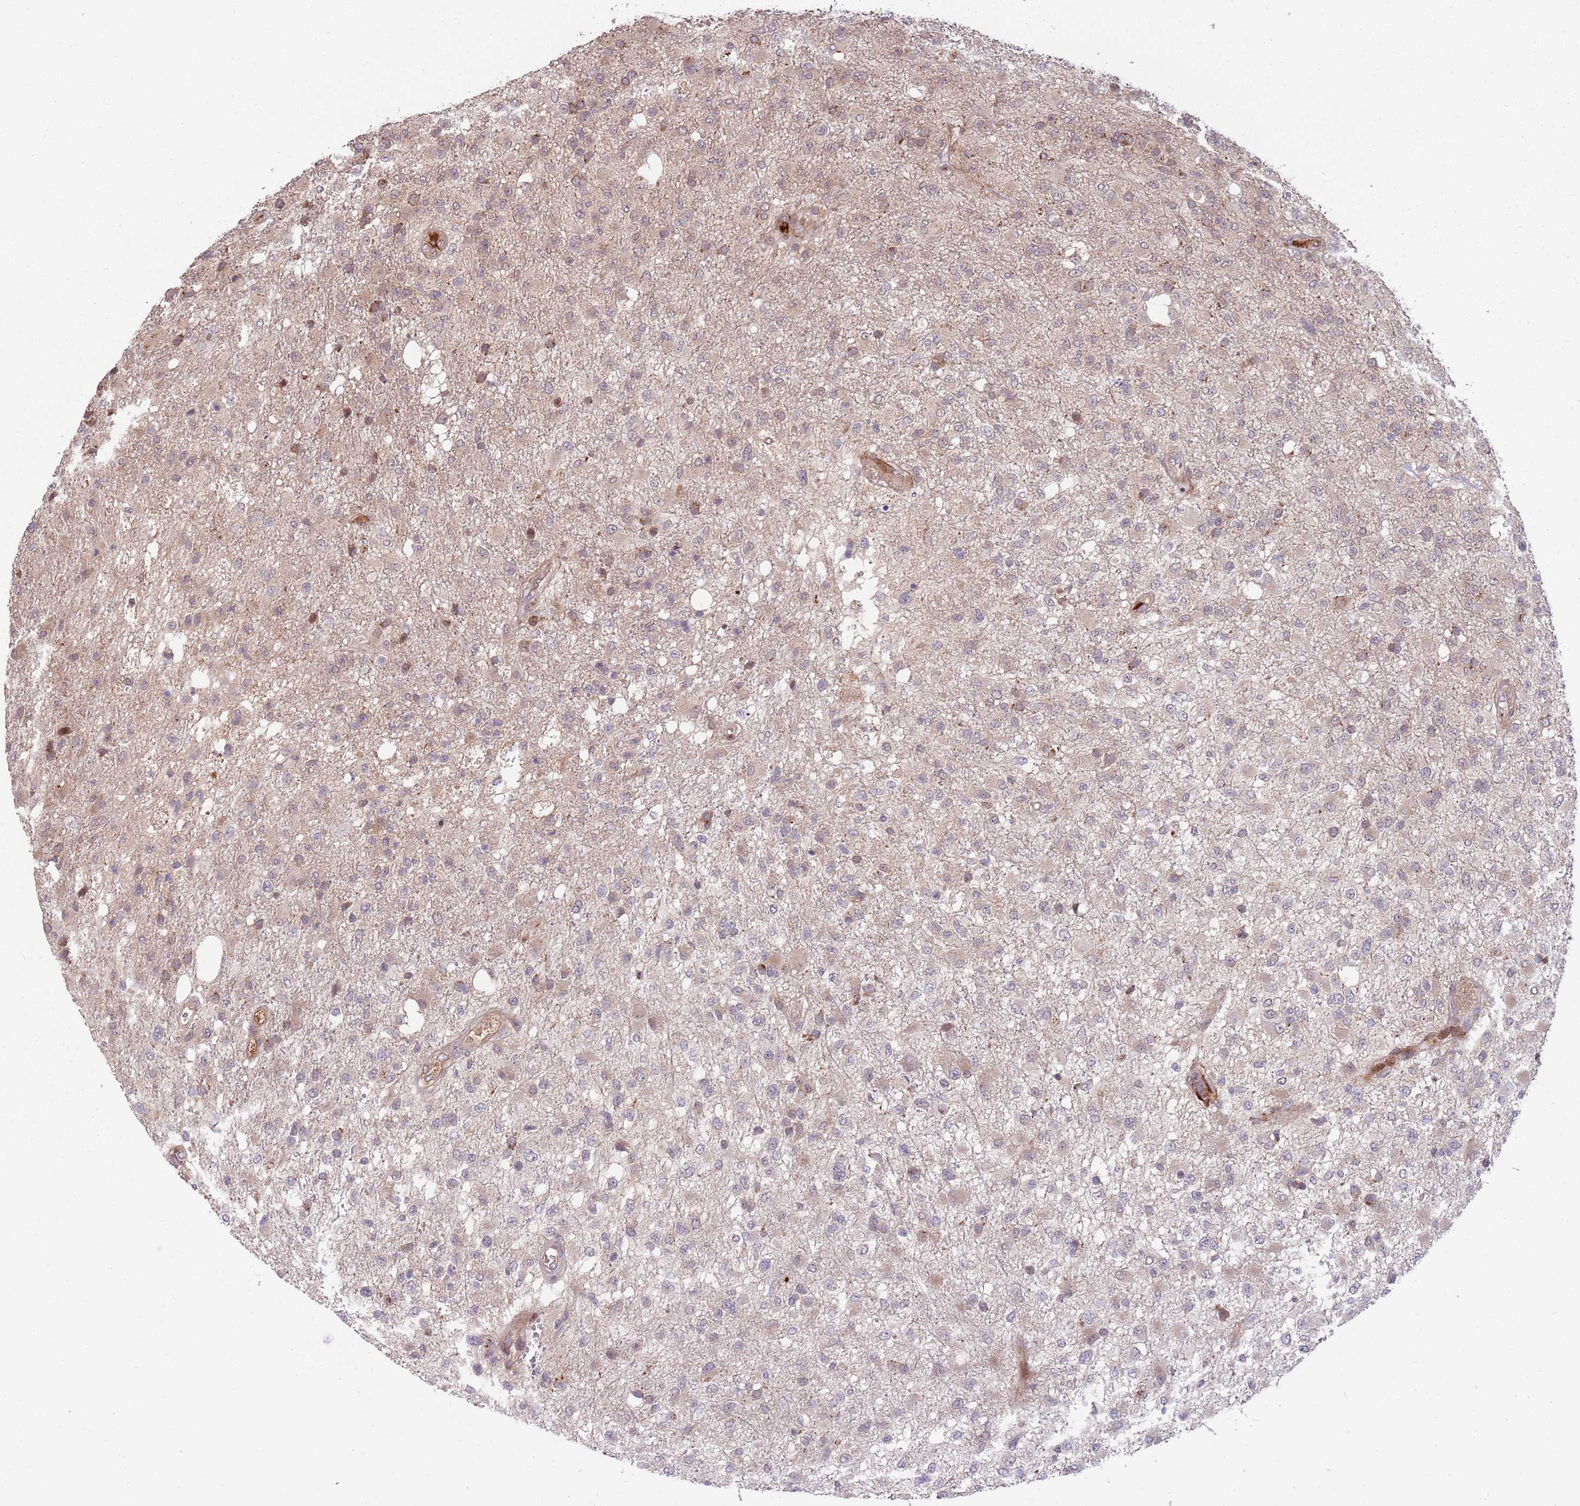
{"staining": {"intensity": "weak", "quantity": "<25%", "location": "cytoplasmic/membranous"}, "tissue": "glioma", "cell_type": "Tumor cells", "image_type": "cancer", "snomed": [{"axis": "morphology", "description": "Glioma, malignant, High grade"}, {"axis": "topography", "description": "Brain"}], "caption": "This is an immunohistochemistry micrograph of glioma. There is no staining in tumor cells.", "gene": "NT5DC4", "patient": {"sex": "female", "age": 74}}